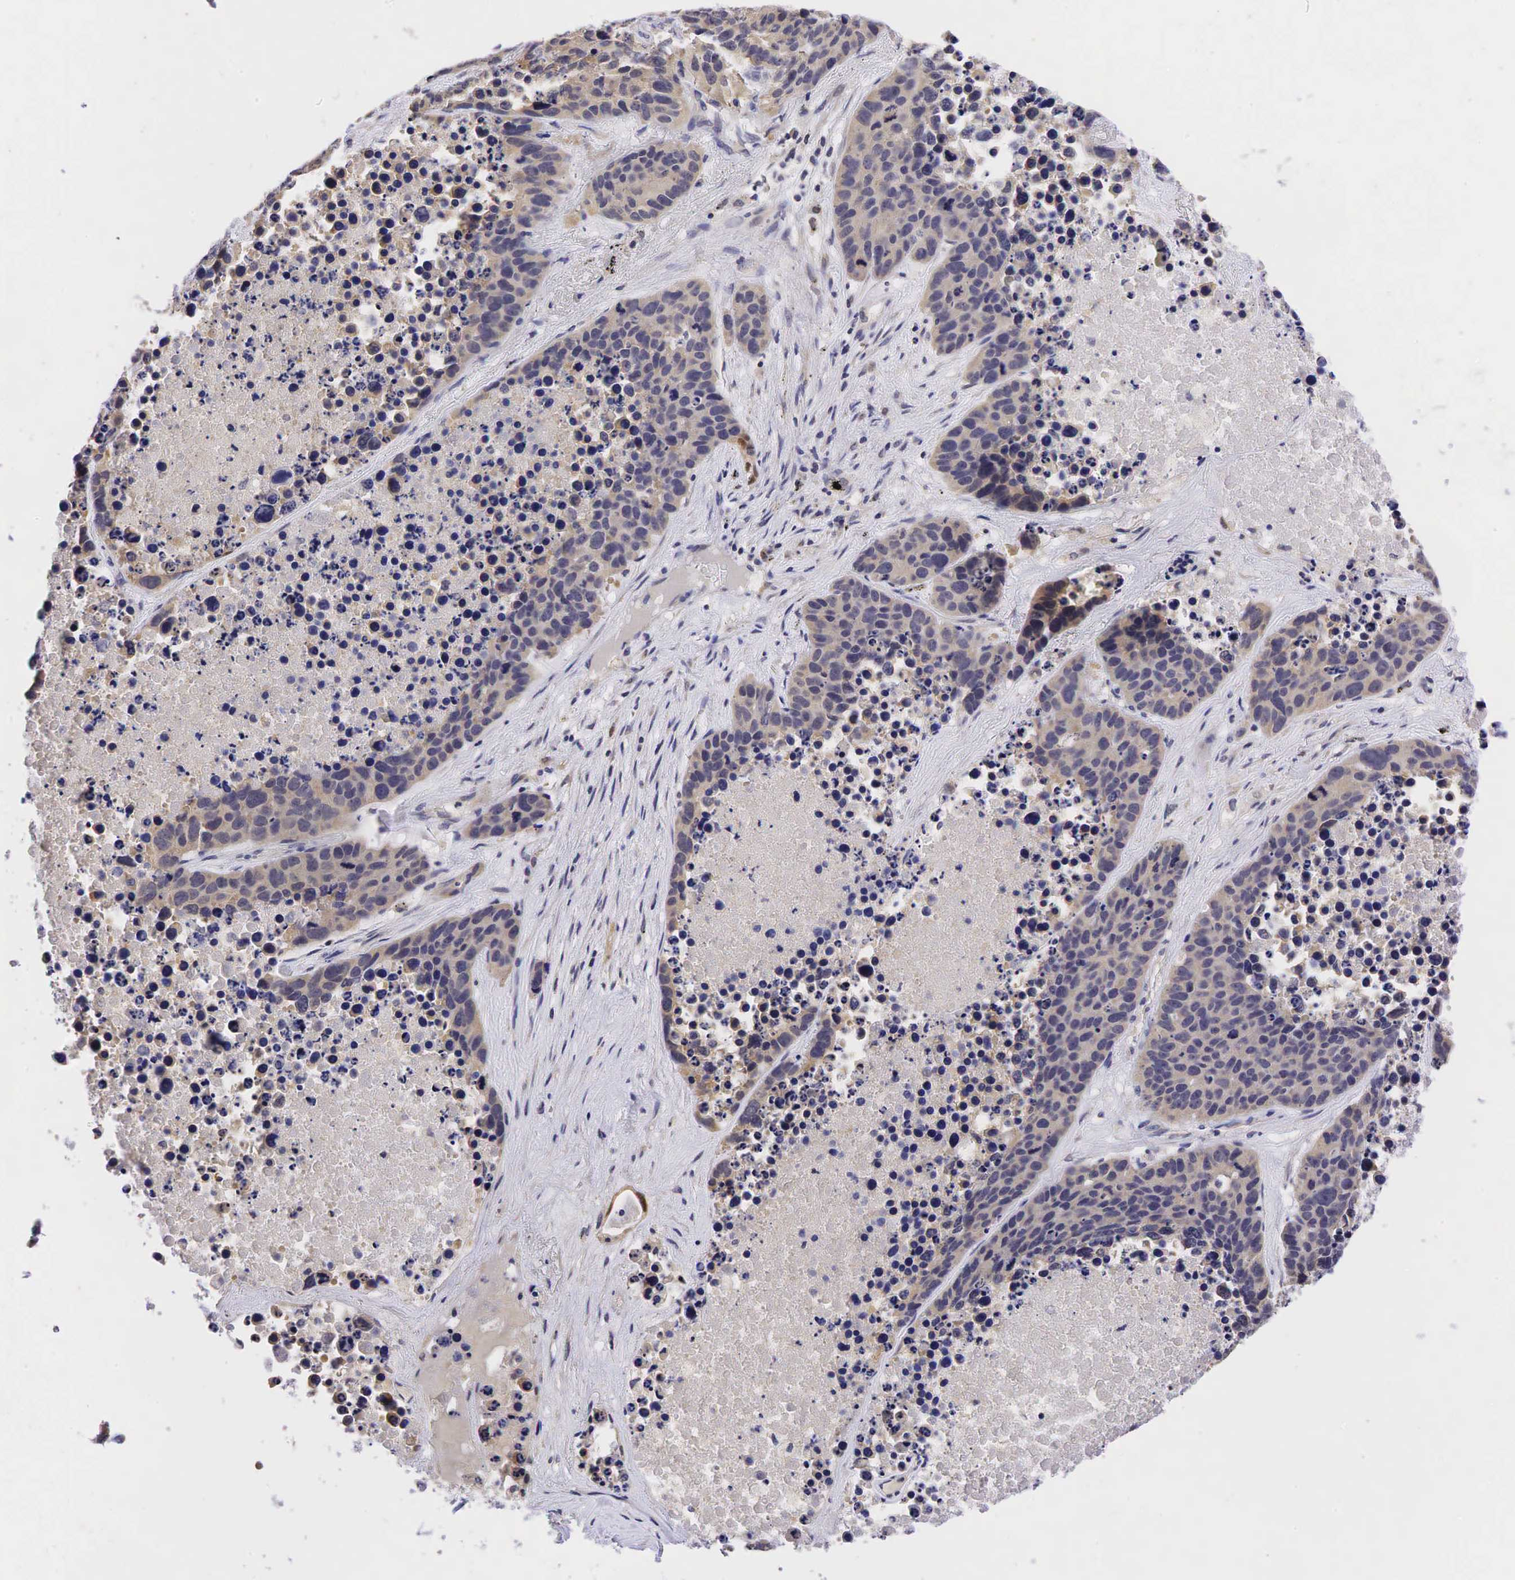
{"staining": {"intensity": "moderate", "quantity": "<25%", "location": "nuclear"}, "tissue": "lung cancer", "cell_type": "Tumor cells", "image_type": "cancer", "snomed": [{"axis": "morphology", "description": "Carcinoid, malignant, NOS"}, {"axis": "topography", "description": "Lung"}], "caption": "Lung cancer (malignant carcinoid) tissue shows moderate nuclear positivity in approximately <25% of tumor cells", "gene": "CCND1", "patient": {"sex": "male", "age": 60}}